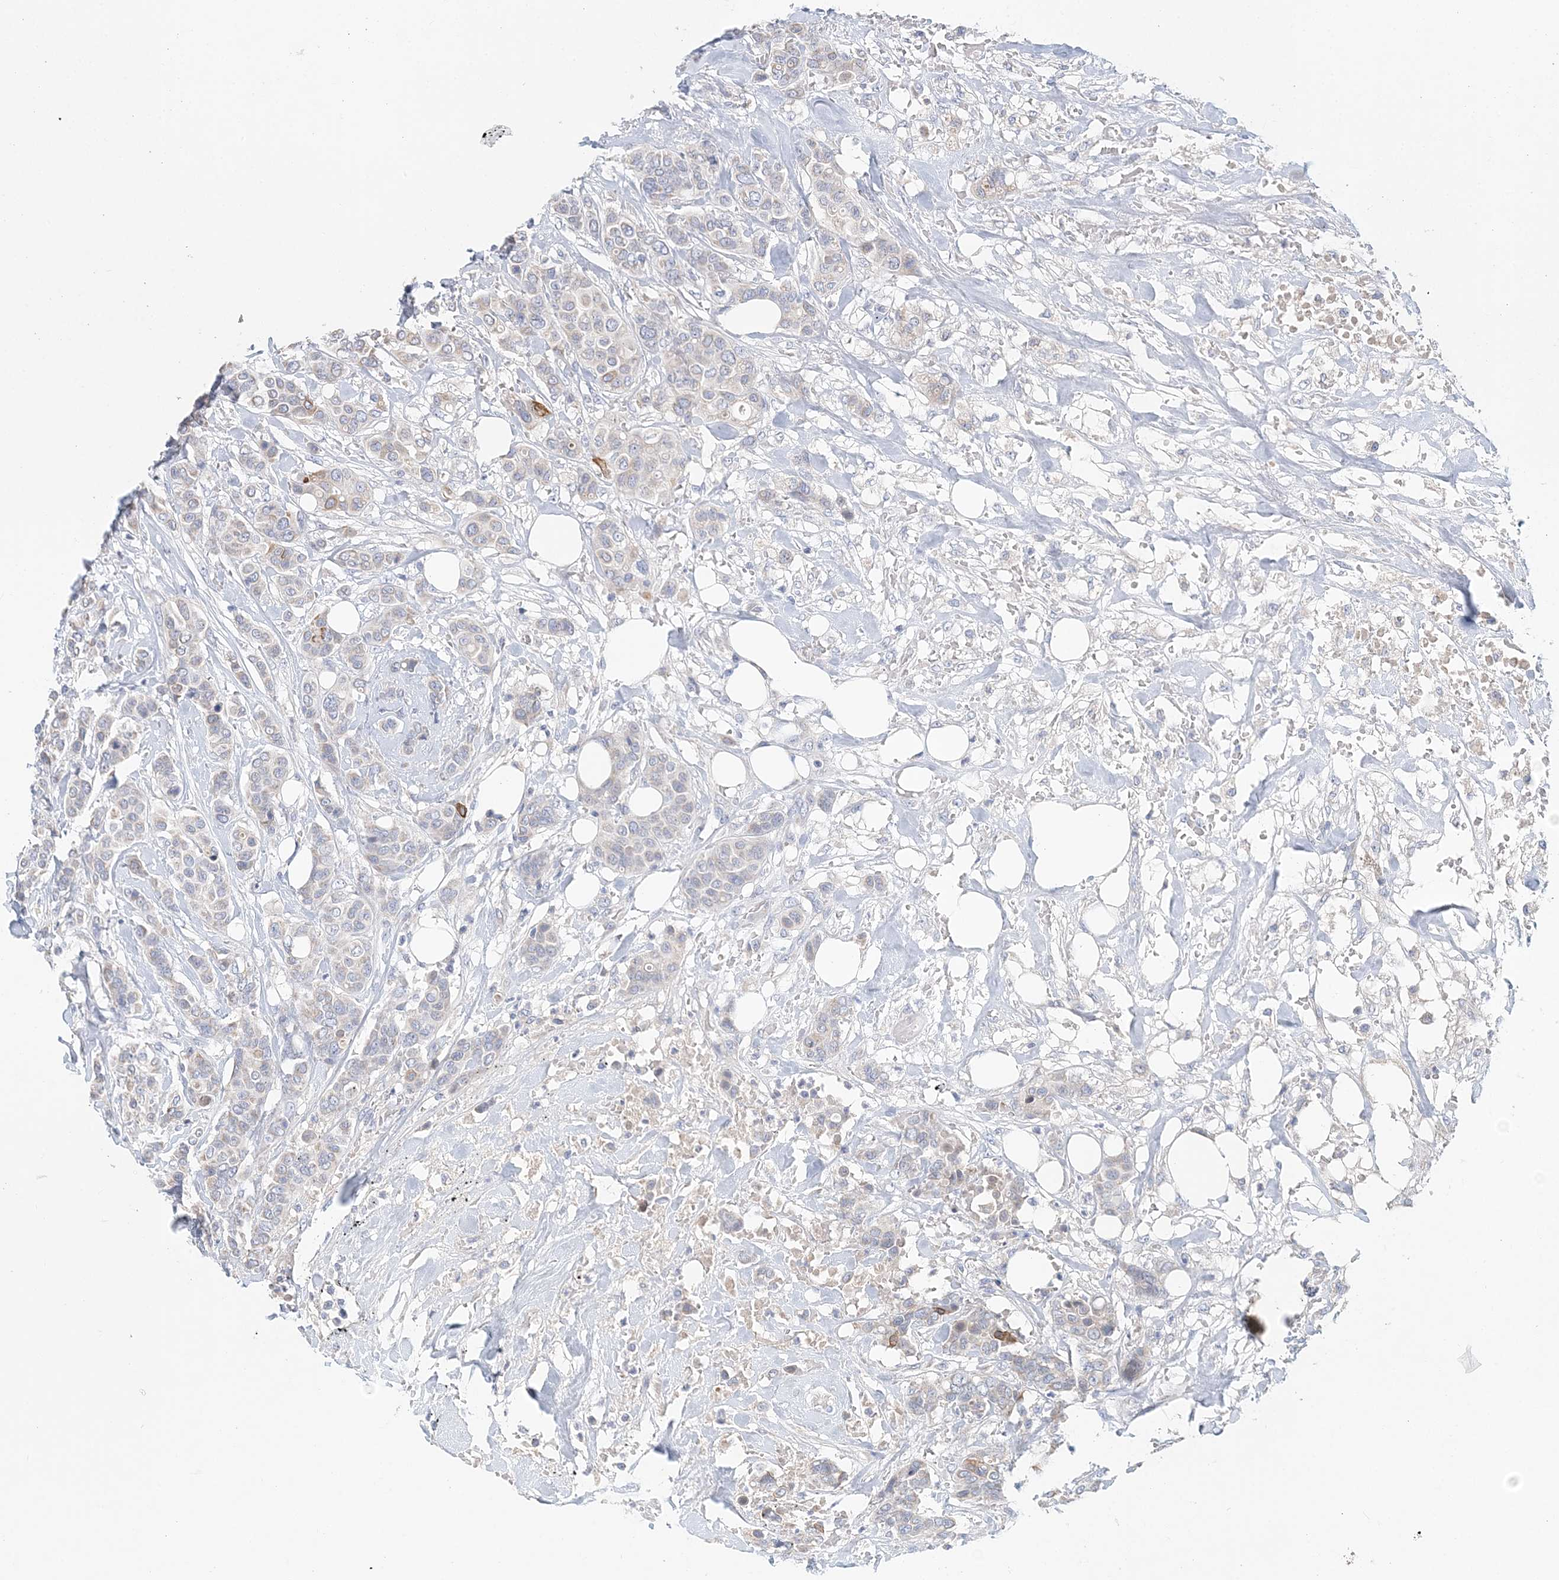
{"staining": {"intensity": "weak", "quantity": "<25%", "location": "cytoplasmic/membranous"}, "tissue": "breast cancer", "cell_type": "Tumor cells", "image_type": "cancer", "snomed": [{"axis": "morphology", "description": "Lobular carcinoma"}, {"axis": "topography", "description": "Breast"}], "caption": "This is a histopathology image of immunohistochemistry (IHC) staining of breast lobular carcinoma, which shows no staining in tumor cells.", "gene": "LRRIQ4", "patient": {"sex": "female", "age": 51}}